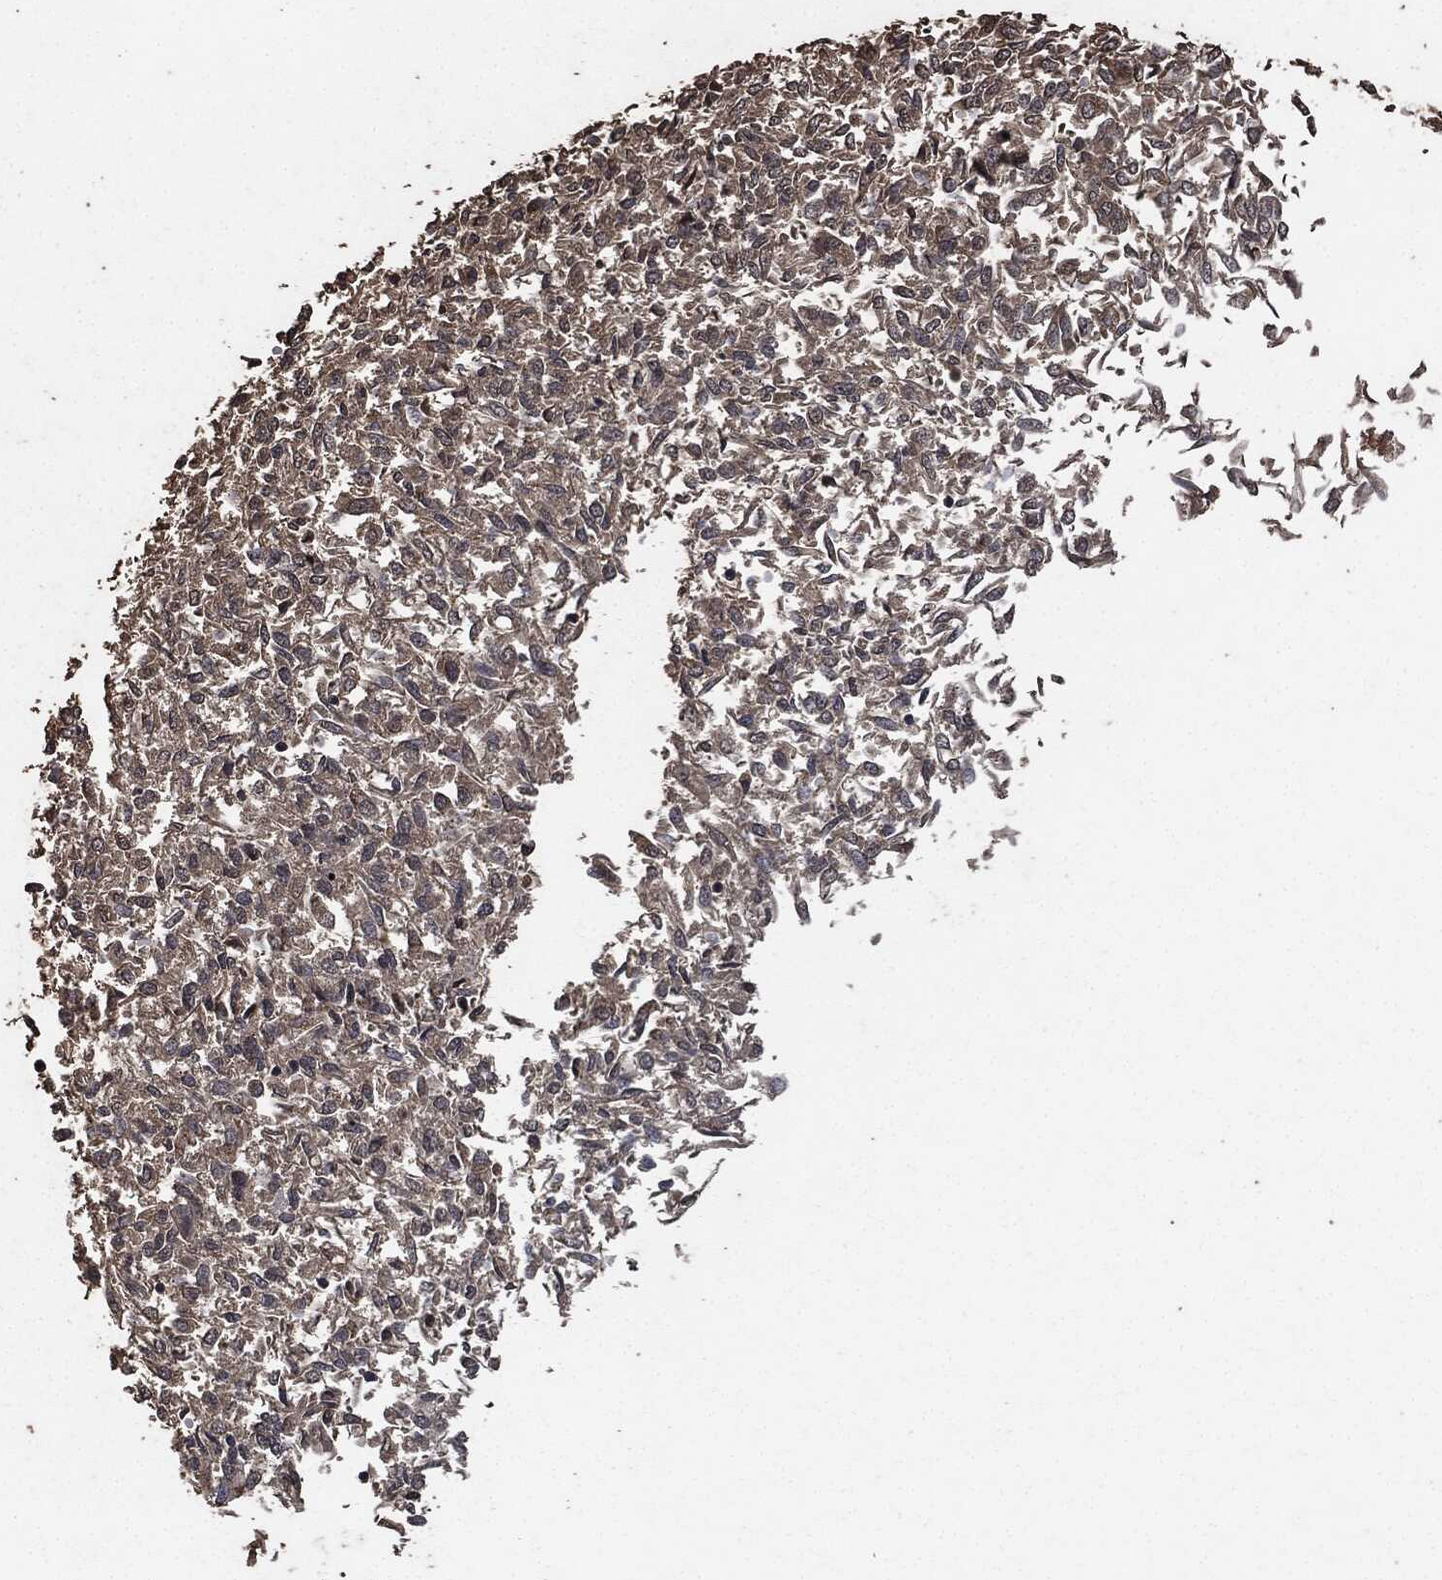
{"staining": {"intensity": "negative", "quantity": "none", "location": "none"}, "tissue": "endometrial cancer", "cell_type": "Tumor cells", "image_type": "cancer", "snomed": [{"axis": "morphology", "description": "Adenocarcinoma, NOS"}, {"axis": "topography", "description": "Endometrium"}], "caption": "Tumor cells show no significant expression in adenocarcinoma (endometrial).", "gene": "AKT1S1", "patient": {"sex": "female", "age": 58}}